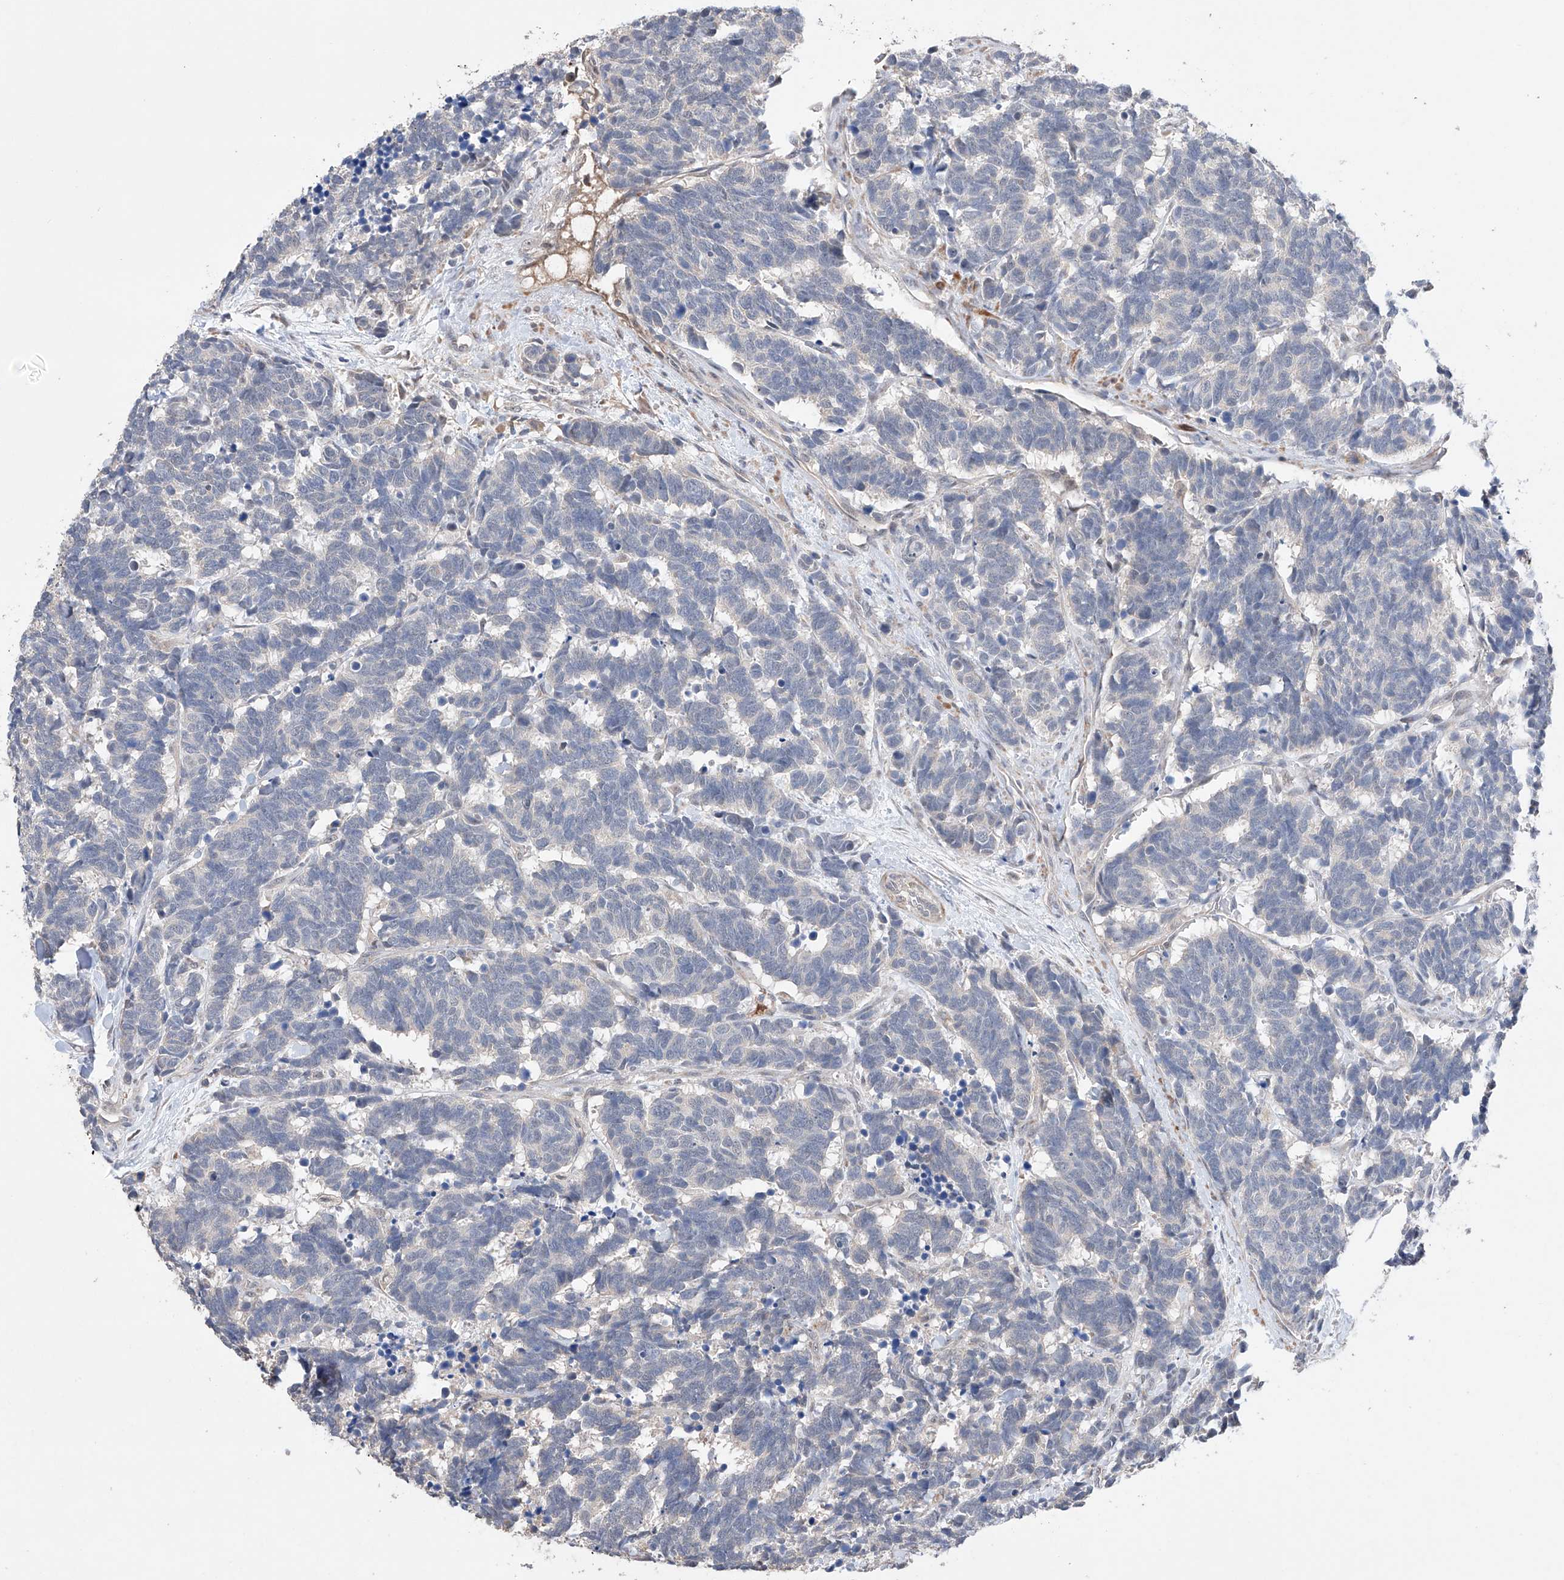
{"staining": {"intensity": "negative", "quantity": "none", "location": "none"}, "tissue": "carcinoid", "cell_type": "Tumor cells", "image_type": "cancer", "snomed": [{"axis": "morphology", "description": "Carcinoma, NOS"}, {"axis": "morphology", "description": "Carcinoid, malignant, NOS"}, {"axis": "topography", "description": "Urinary bladder"}], "caption": "Carcinoid stained for a protein using immunohistochemistry (IHC) demonstrates no staining tumor cells.", "gene": "AFG1L", "patient": {"sex": "male", "age": 57}}